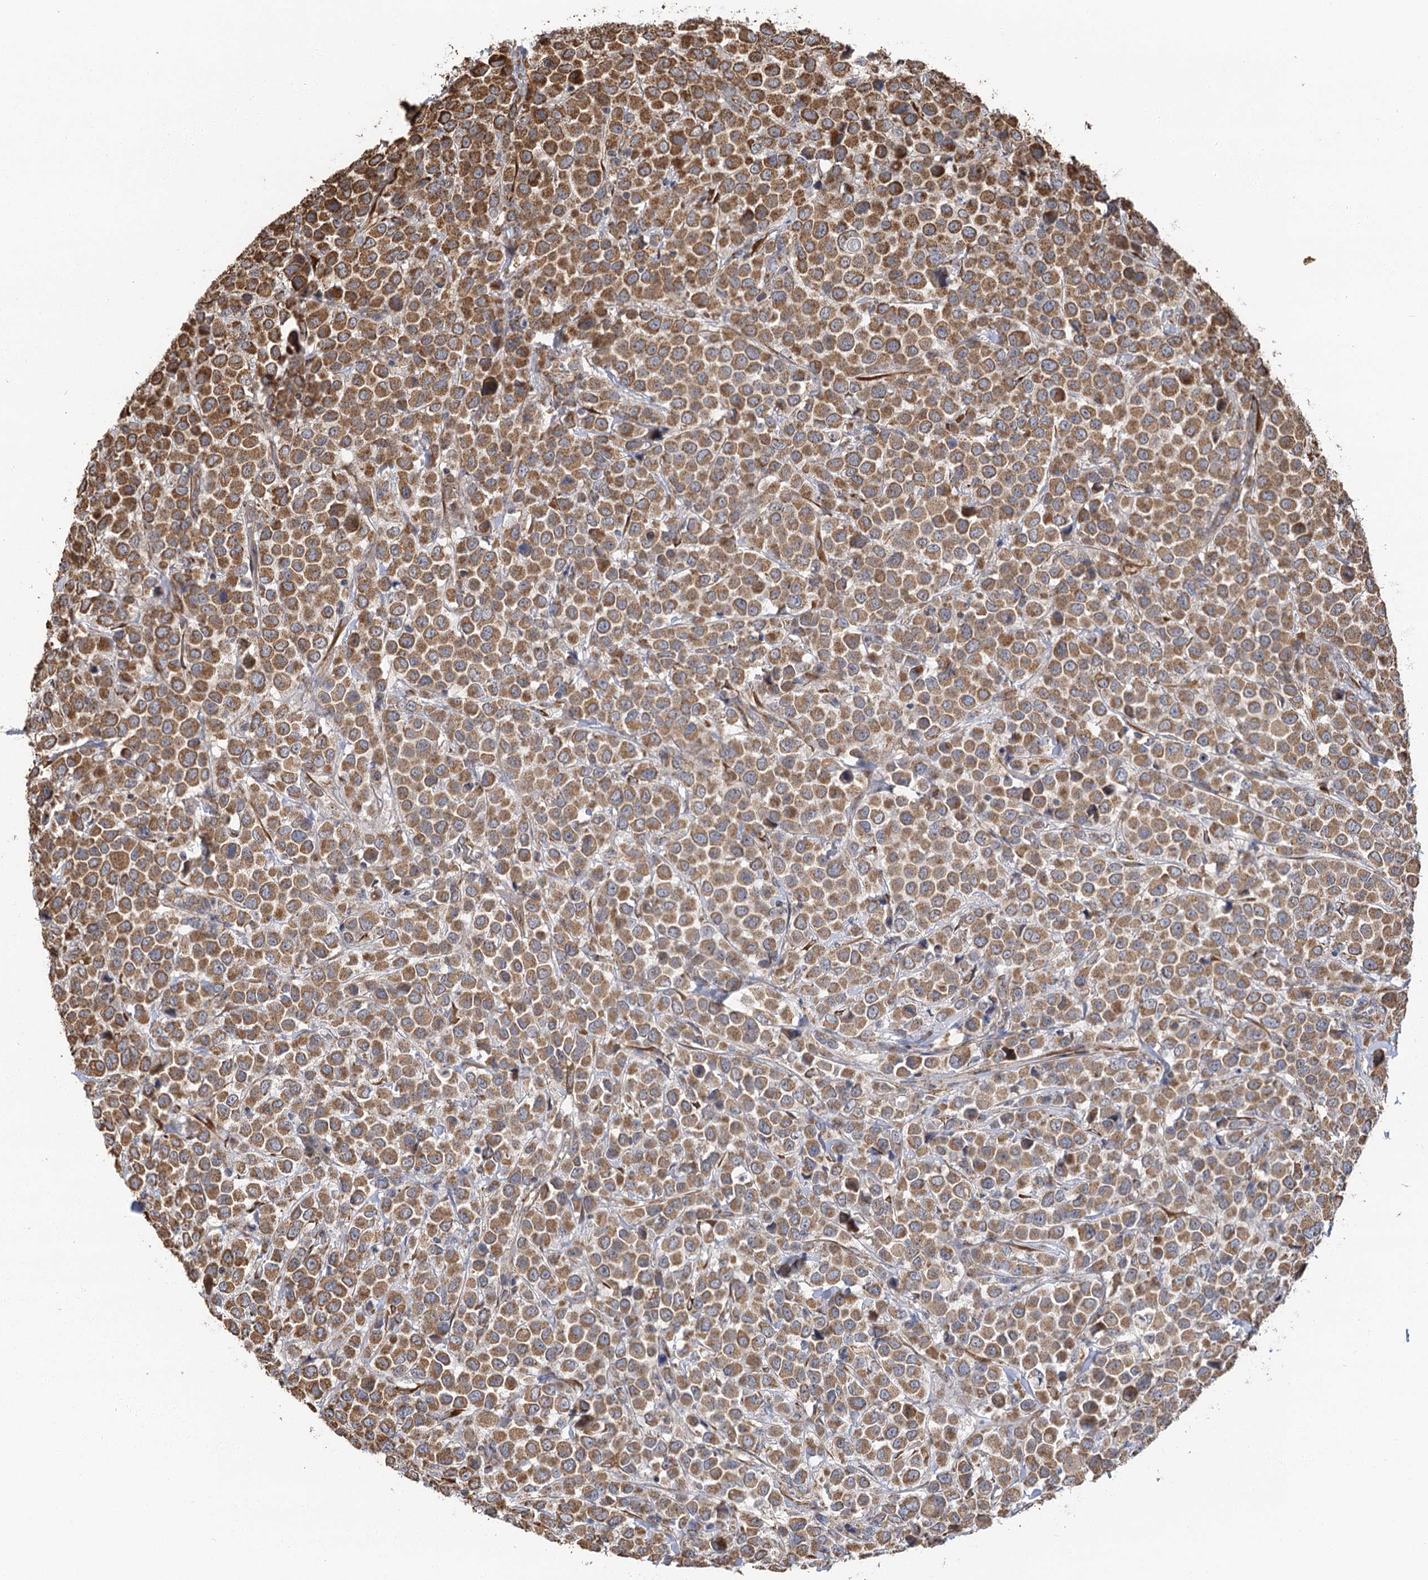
{"staining": {"intensity": "moderate", "quantity": ">75%", "location": "cytoplasmic/membranous"}, "tissue": "breast cancer", "cell_type": "Tumor cells", "image_type": "cancer", "snomed": [{"axis": "morphology", "description": "Duct carcinoma"}, {"axis": "topography", "description": "Breast"}], "caption": "Breast cancer (intraductal carcinoma) stained with IHC reveals moderate cytoplasmic/membranous positivity in approximately >75% of tumor cells.", "gene": "IL11RA", "patient": {"sex": "female", "age": 61}}